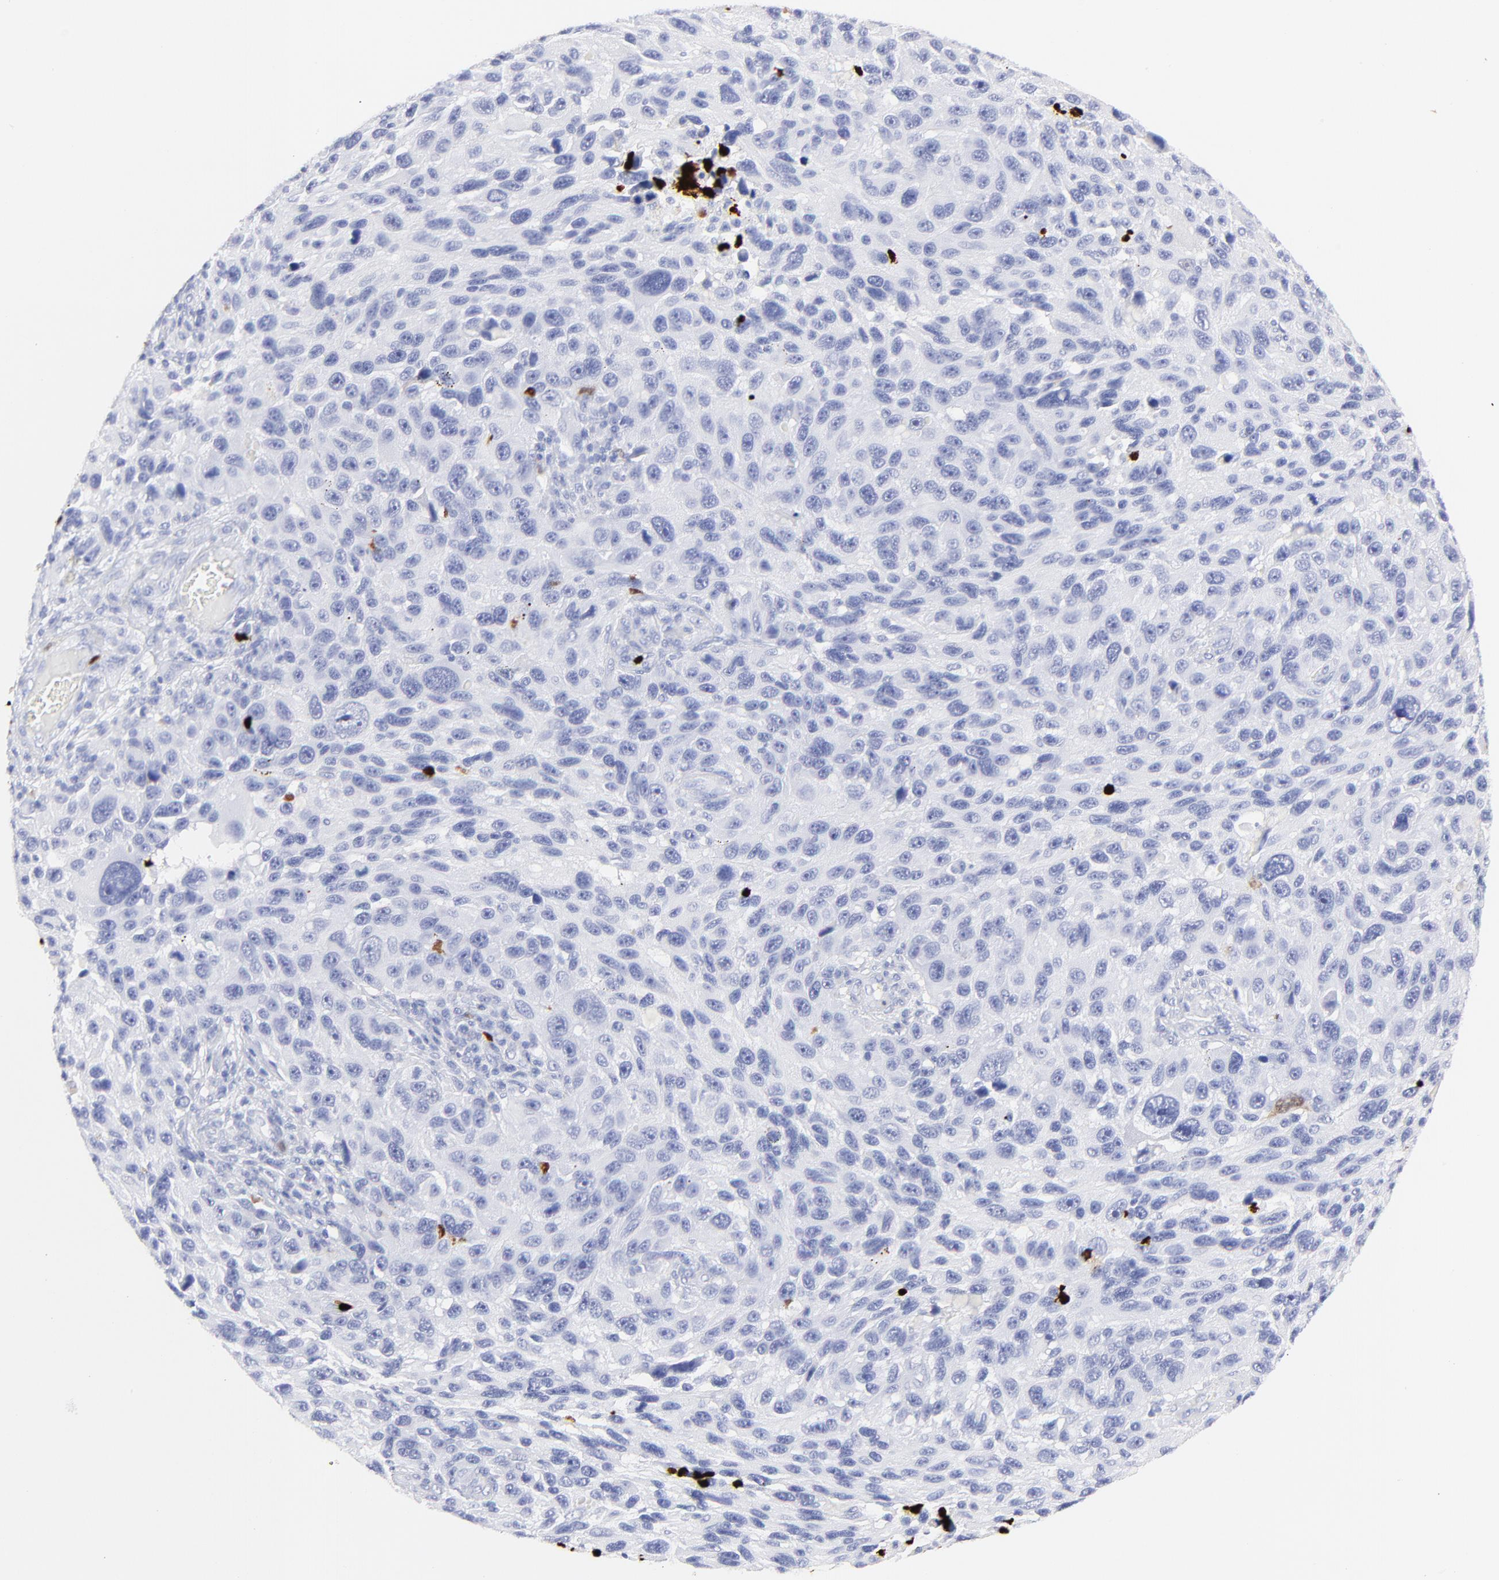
{"staining": {"intensity": "negative", "quantity": "none", "location": "none"}, "tissue": "melanoma", "cell_type": "Tumor cells", "image_type": "cancer", "snomed": [{"axis": "morphology", "description": "Malignant melanoma, NOS"}, {"axis": "topography", "description": "Skin"}], "caption": "Melanoma stained for a protein using immunohistochemistry (IHC) demonstrates no staining tumor cells.", "gene": "S100A12", "patient": {"sex": "male", "age": 53}}